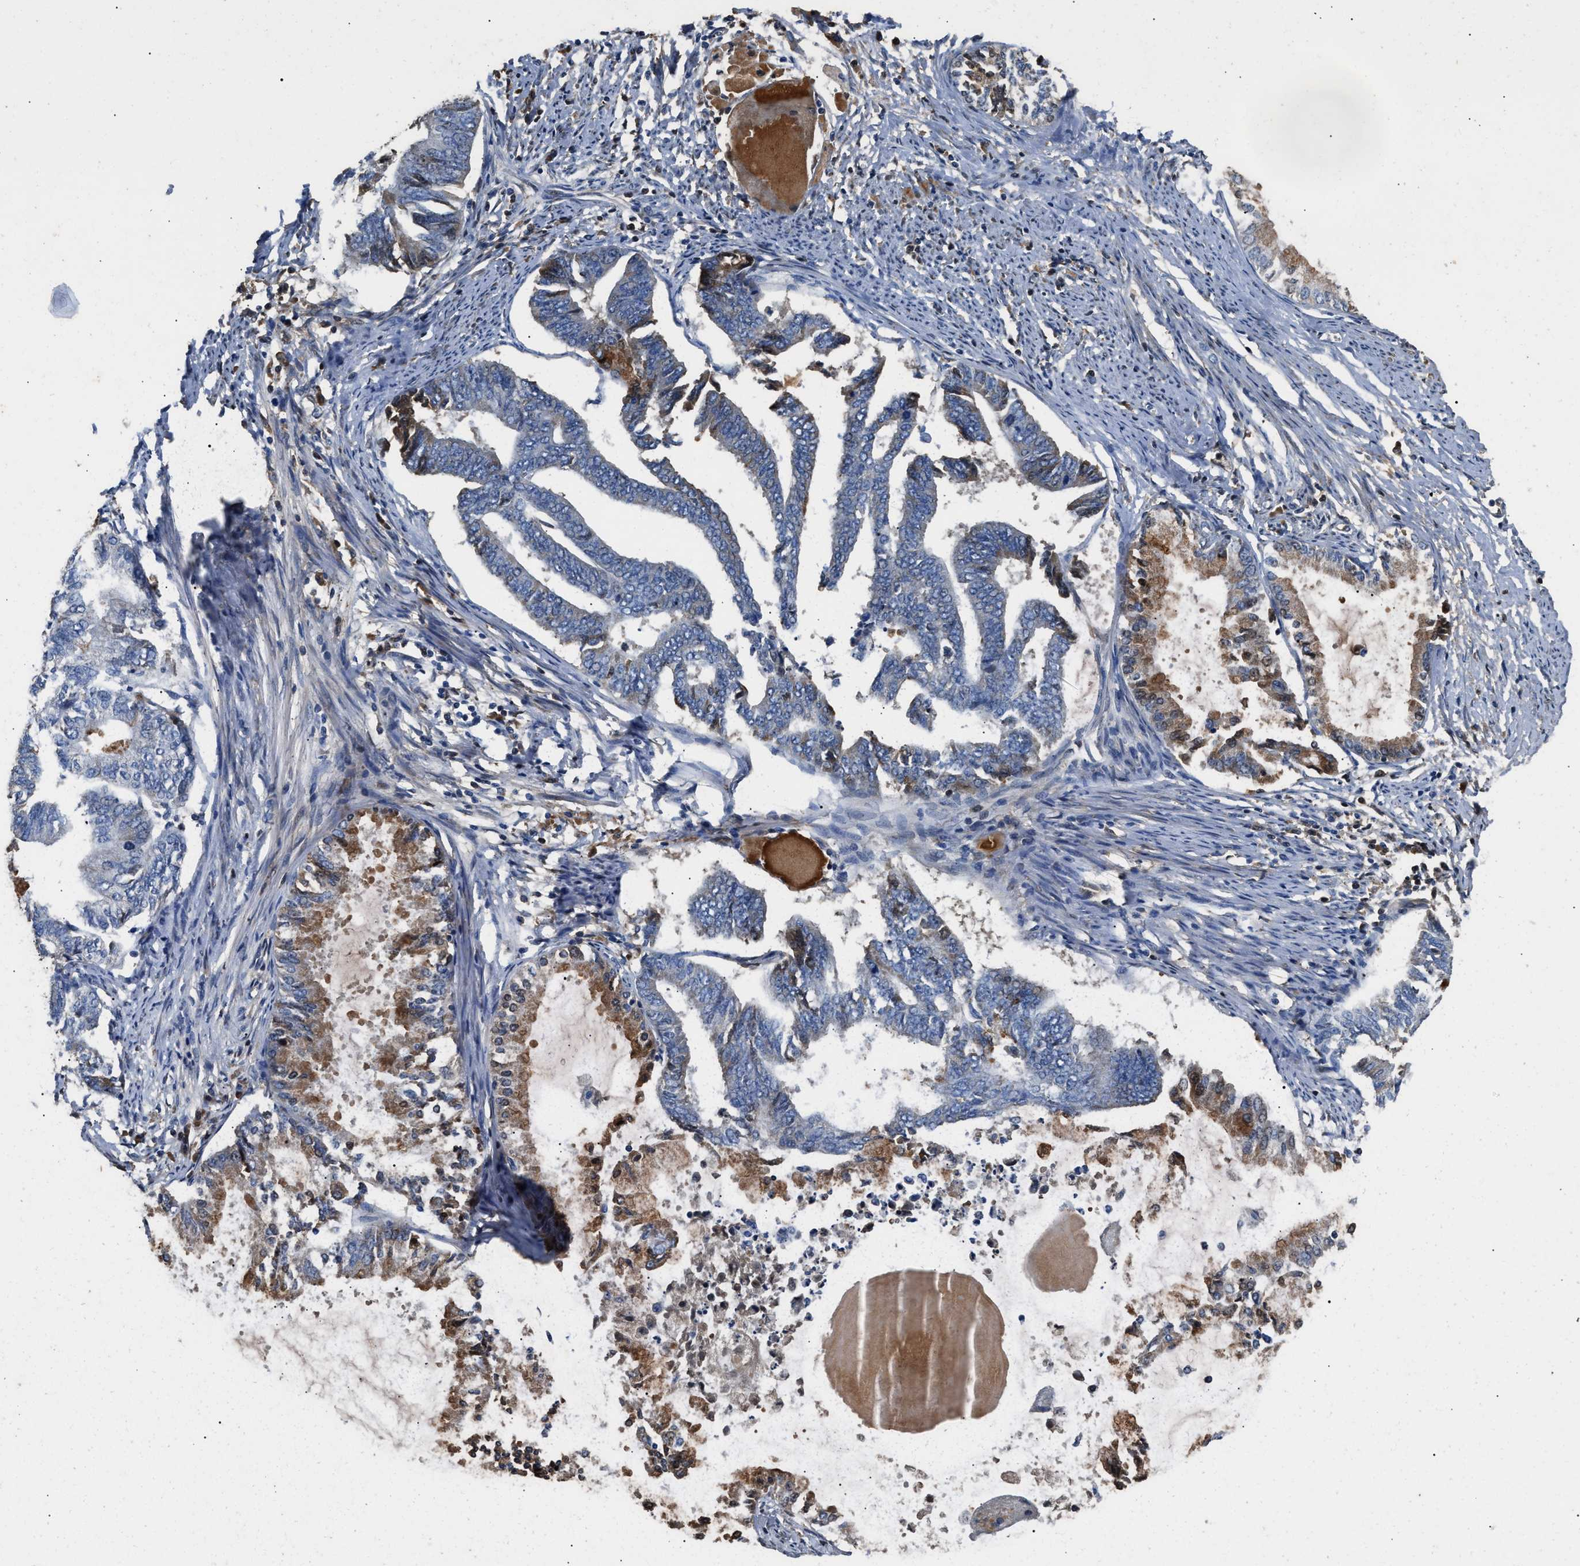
{"staining": {"intensity": "moderate", "quantity": "<25%", "location": "cytoplasmic/membranous"}, "tissue": "endometrial cancer", "cell_type": "Tumor cells", "image_type": "cancer", "snomed": [{"axis": "morphology", "description": "Adenocarcinoma, NOS"}, {"axis": "topography", "description": "Endometrium"}], "caption": "A brown stain labels moderate cytoplasmic/membranous positivity of a protein in adenocarcinoma (endometrial) tumor cells. The staining was performed using DAB (3,3'-diaminobenzidine), with brown indicating positive protein expression. Nuclei are stained blue with hematoxylin.", "gene": "C3", "patient": {"sex": "female", "age": 86}}